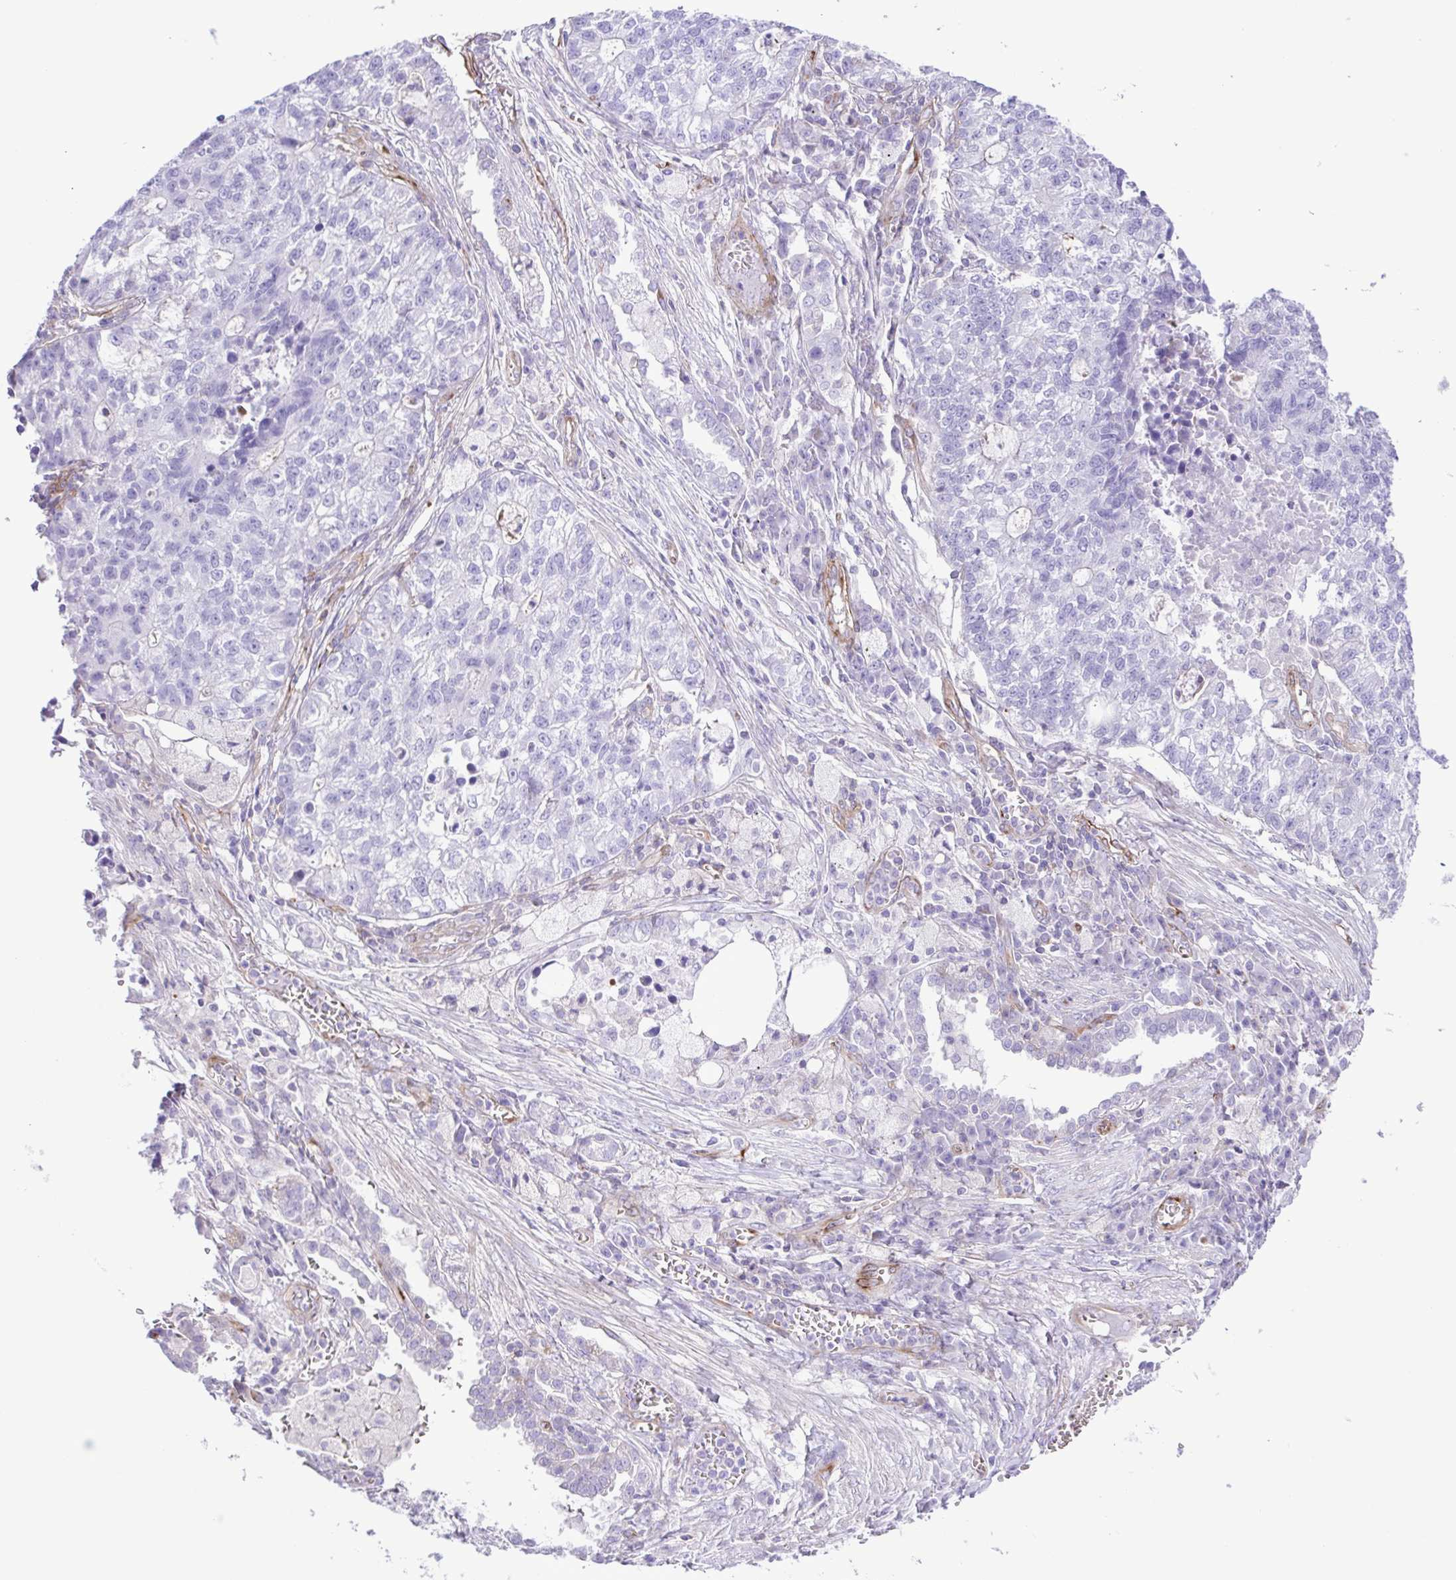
{"staining": {"intensity": "negative", "quantity": "none", "location": "none"}, "tissue": "lung cancer", "cell_type": "Tumor cells", "image_type": "cancer", "snomed": [{"axis": "morphology", "description": "Adenocarcinoma, NOS"}, {"axis": "topography", "description": "Lung"}], "caption": "Lung cancer stained for a protein using immunohistochemistry (IHC) displays no expression tumor cells.", "gene": "FLT1", "patient": {"sex": "male", "age": 57}}